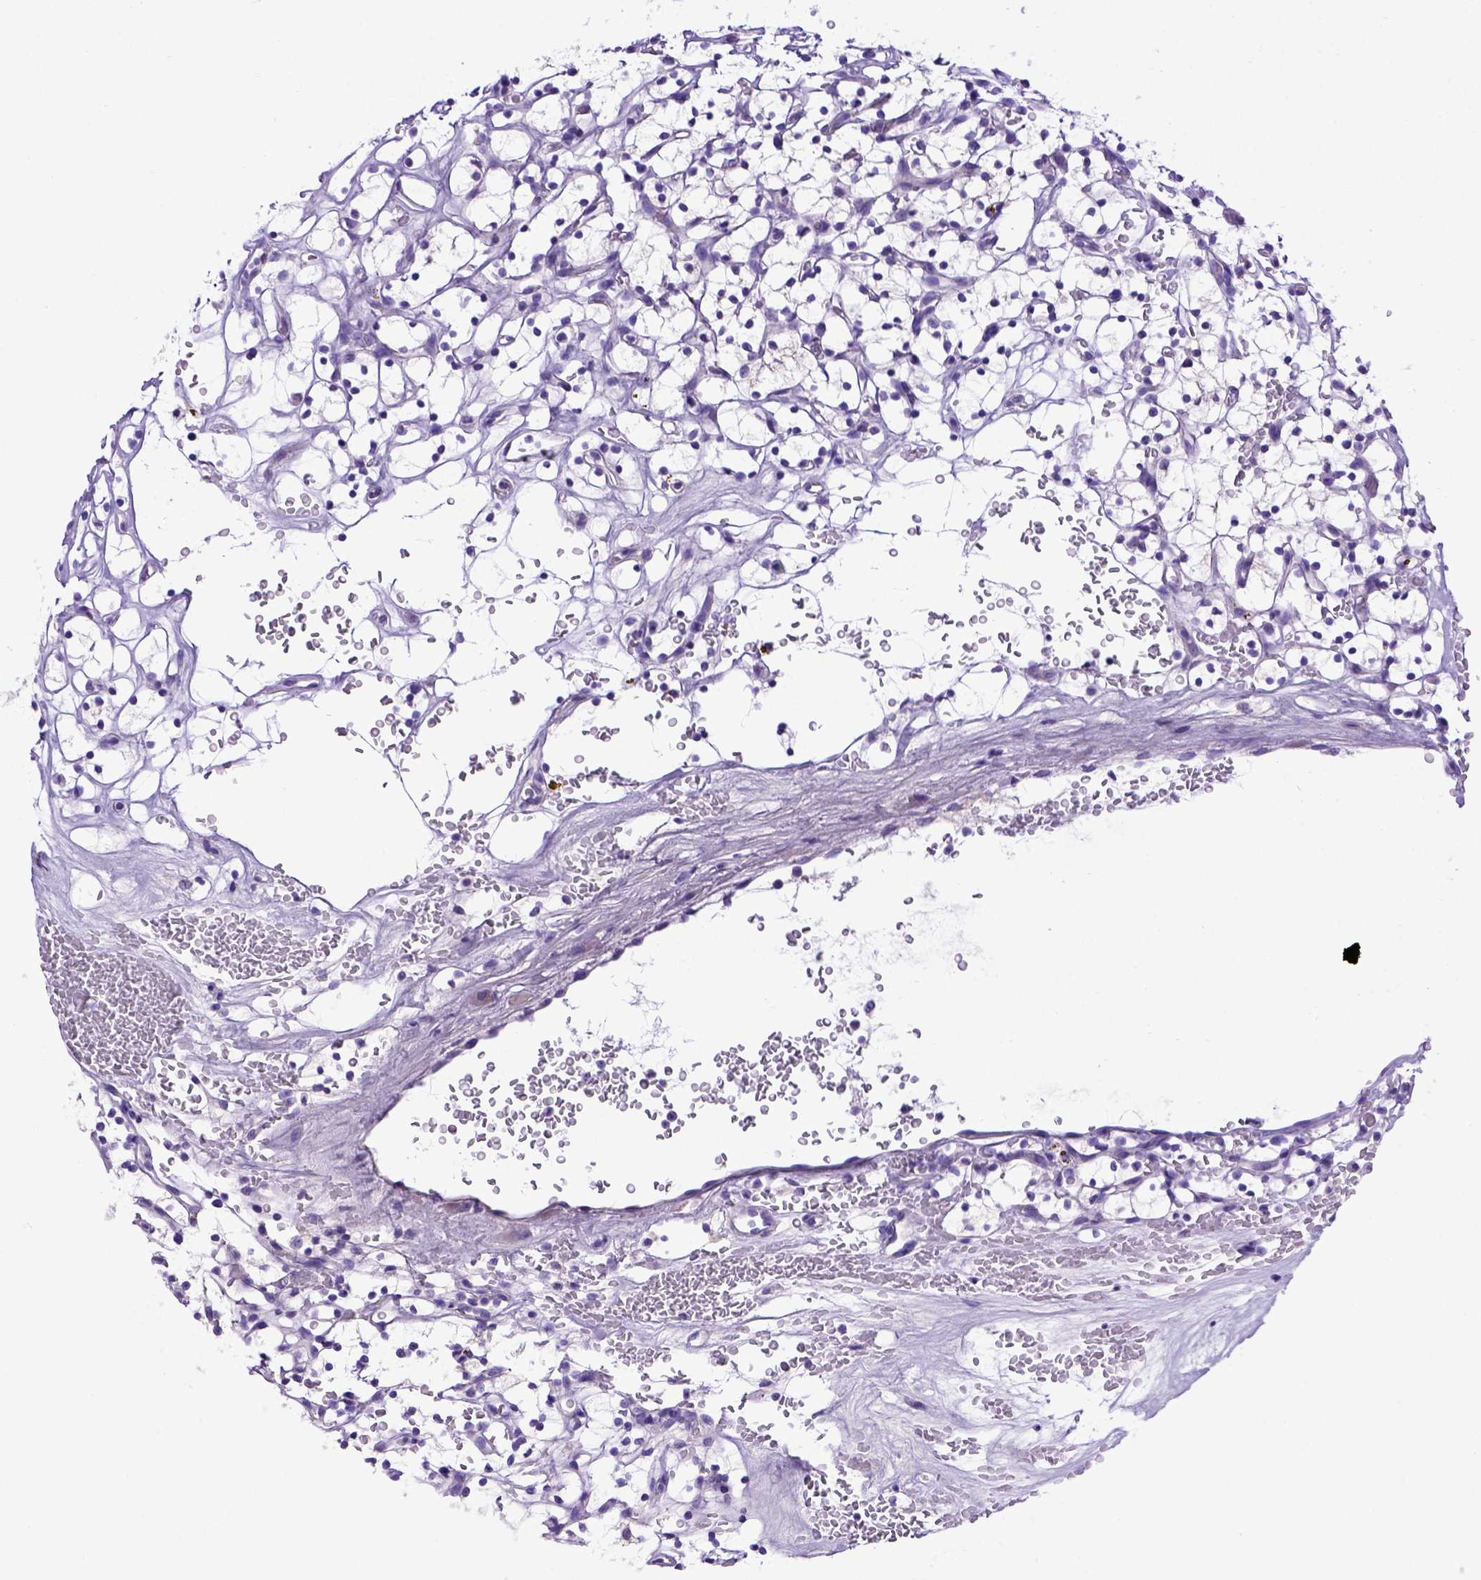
{"staining": {"intensity": "negative", "quantity": "none", "location": "none"}, "tissue": "renal cancer", "cell_type": "Tumor cells", "image_type": "cancer", "snomed": [{"axis": "morphology", "description": "Adenocarcinoma, NOS"}, {"axis": "topography", "description": "Kidney"}], "caption": "Immunohistochemical staining of human renal cancer (adenocarcinoma) exhibits no significant staining in tumor cells.", "gene": "PTGES", "patient": {"sex": "female", "age": 64}}